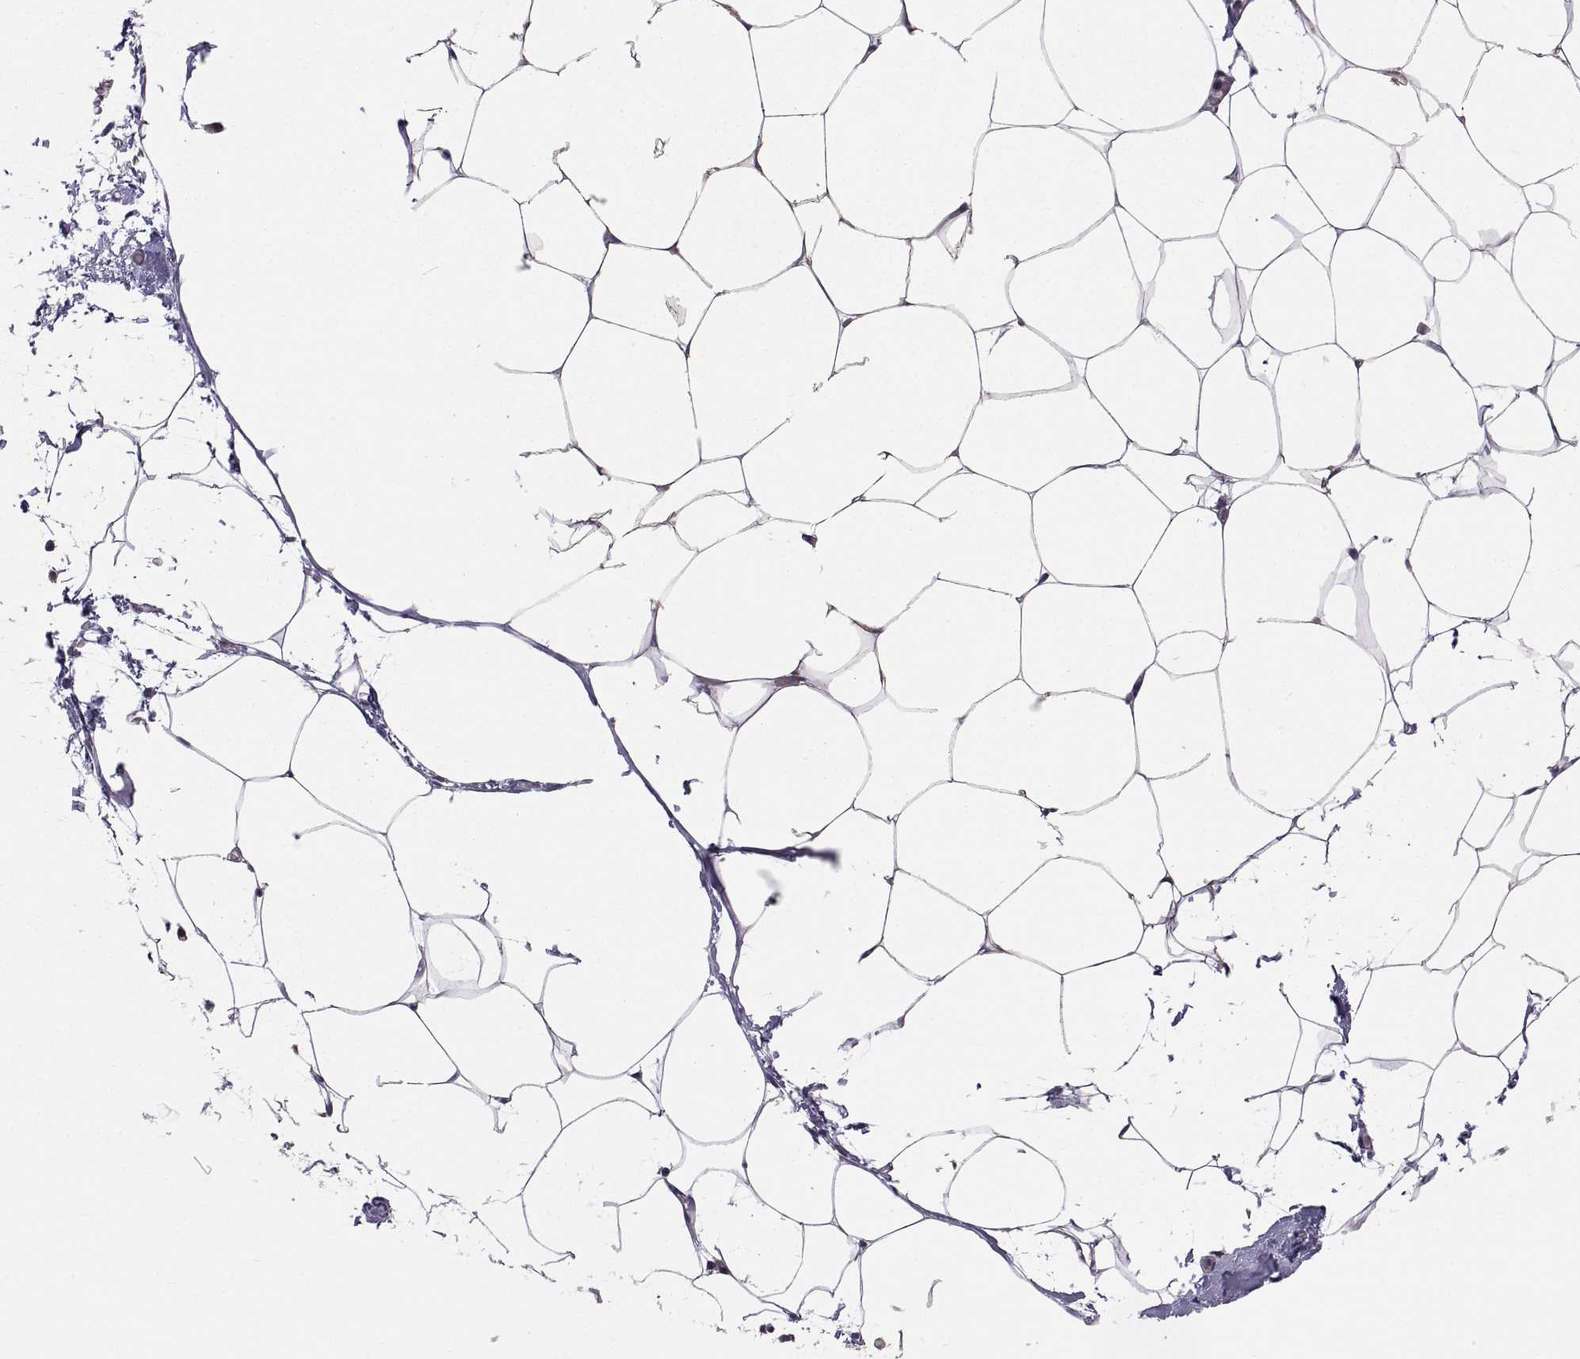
{"staining": {"intensity": "weak", "quantity": ">75%", "location": "cytoplasmic/membranous"}, "tissue": "adipose tissue", "cell_type": "Adipocytes", "image_type": "normal", "snomed": [{"axis": "morphology", "description": "Normal tissue, NOS"}, {"axis": "topography", "description": "Adipose tissue"}], "caption": "Approximately >75% of adipocytes in benign adipose tissue demonstrate weak cytoplasmic/membranous protein positivity as visualized by brown immunohistochemical staining.", "gene": "ABL2", "patient": {"sex": "male", "age": 57}}